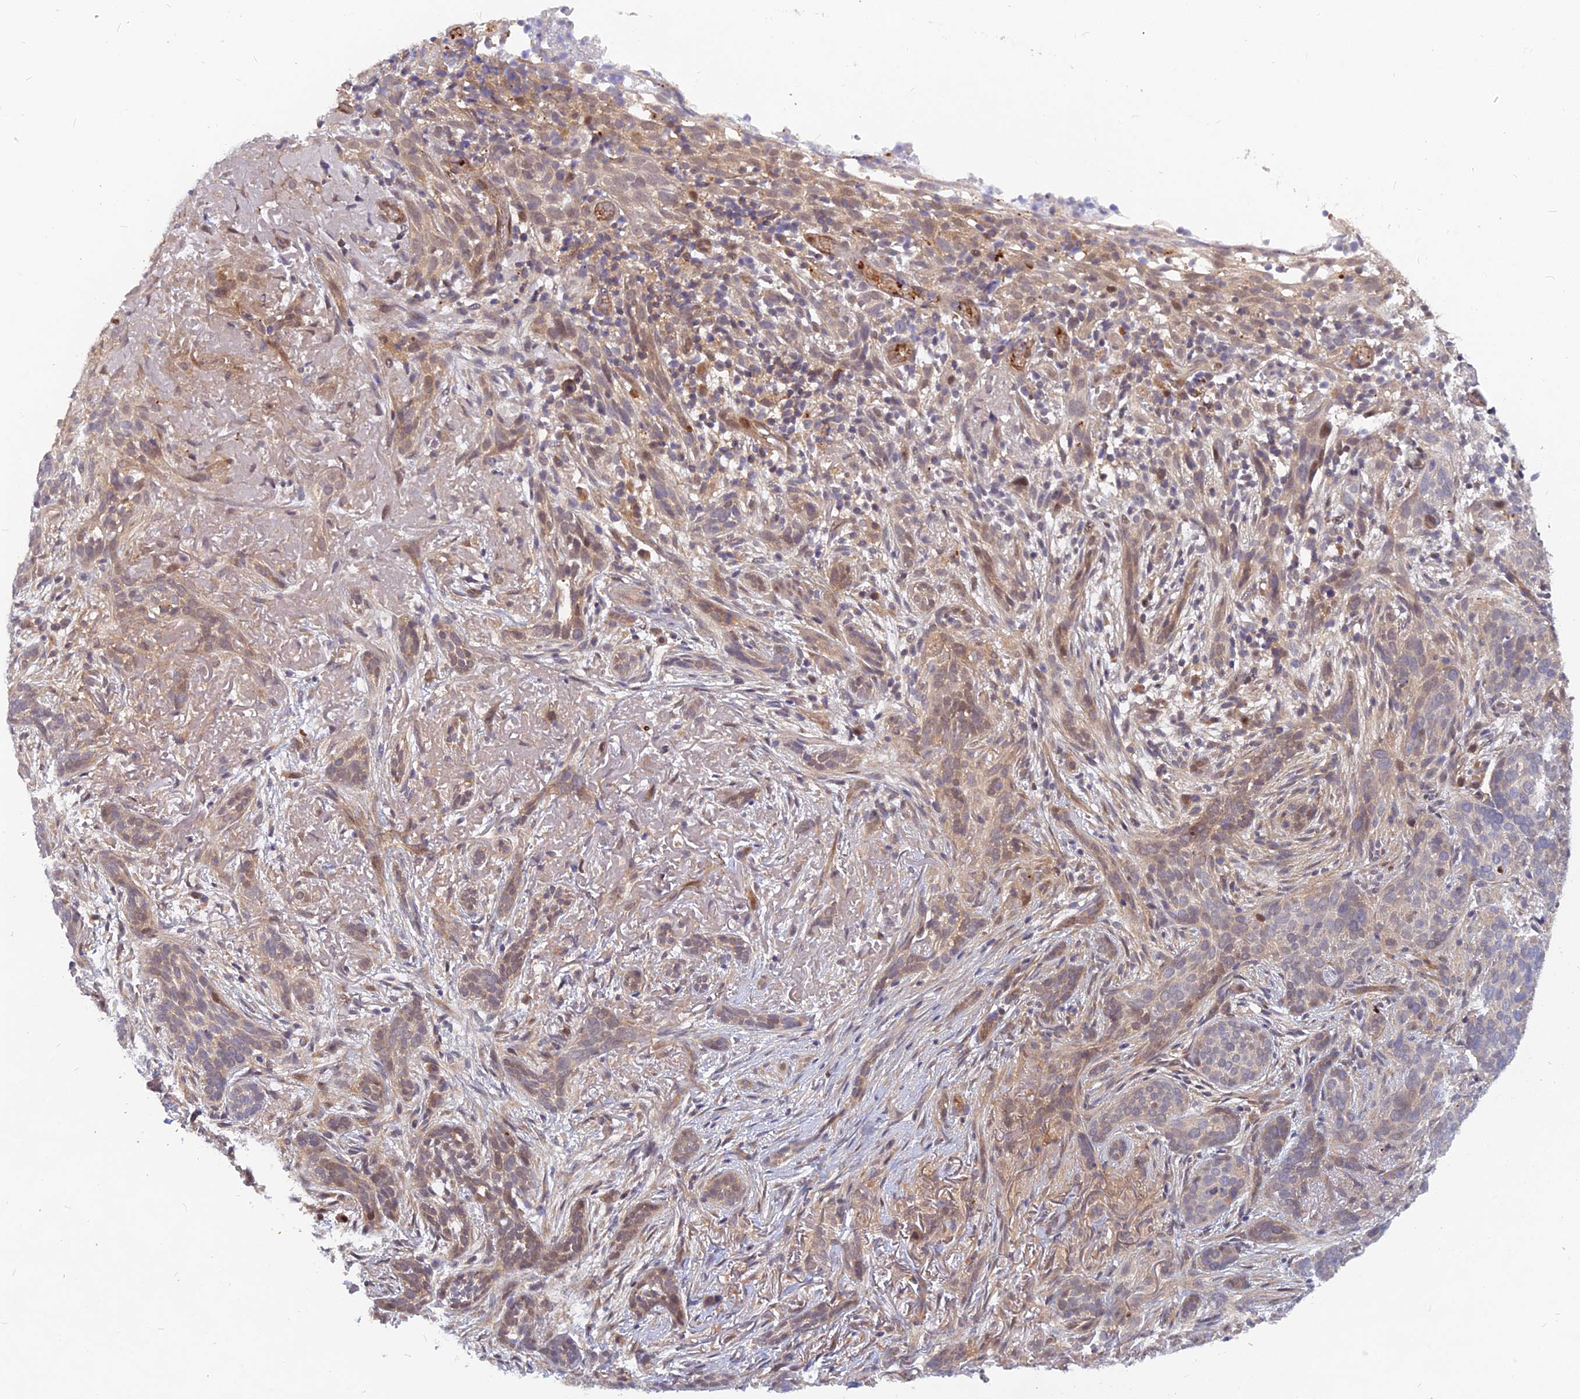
{"staining": {"intensity": "weak", "quantity": "<25%", "location": "cytoplasmic/membranous"}, "tissue": "skin cancer", "cell_type": "Tumor cells", "image_type": "cancer", "snomed": [{"axis": "morphology", "description": "Basal cell carcinoma"}, {"axis": "topography", "description": "Skin"}], "caption": "A high-resolution histopathology image shows IHC staining of skin cancer, which reveals no significant positivity in tumor cells. (DAB (3,3'-diaminobenzidine) IHC visualized using brightfield microscopy, high magnification).", "gene": "ARL2BP", "patient": {"sex": "male", "age": 71}}